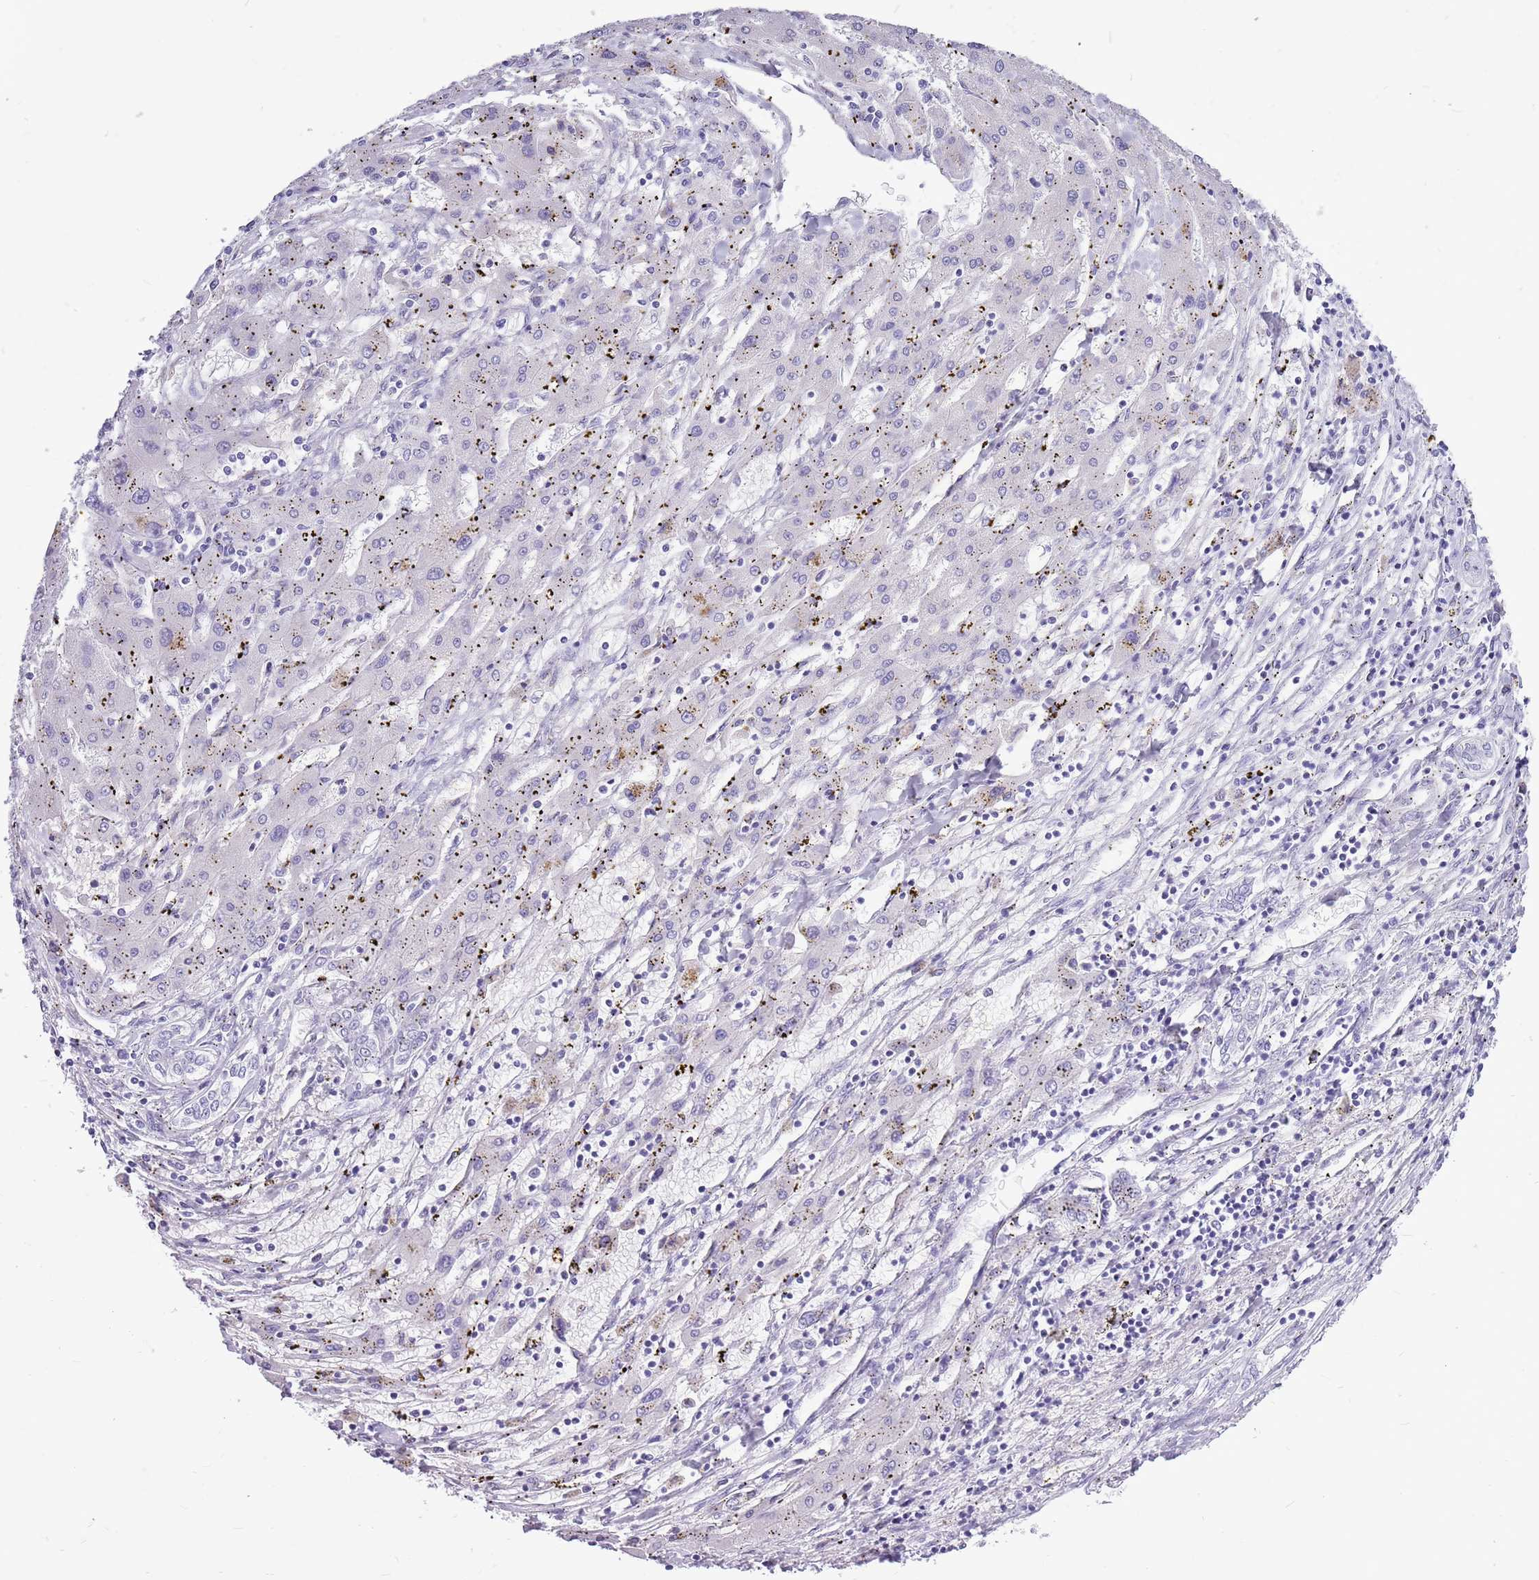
{"staining": {"intensity": "negative", "quantity": "none", "location": "none"}, "tissue": "liver cancer", "cell_type": "Tumor cells", "image_type": "cancer", "snomed": [{"axis": "morphology", "description": "Carcinoma, Hepatocellular, NOS"}, {"axis": "topography", "description": "Liver"}], "caption": "Immunohistochemistry (IHC) photomicrograph of liver cancer stained for a protein (brown), which demonstrates no positivity in tumor cells.", "gene": "ZNF425", "patient": {"sex": "male", "age": 72}}